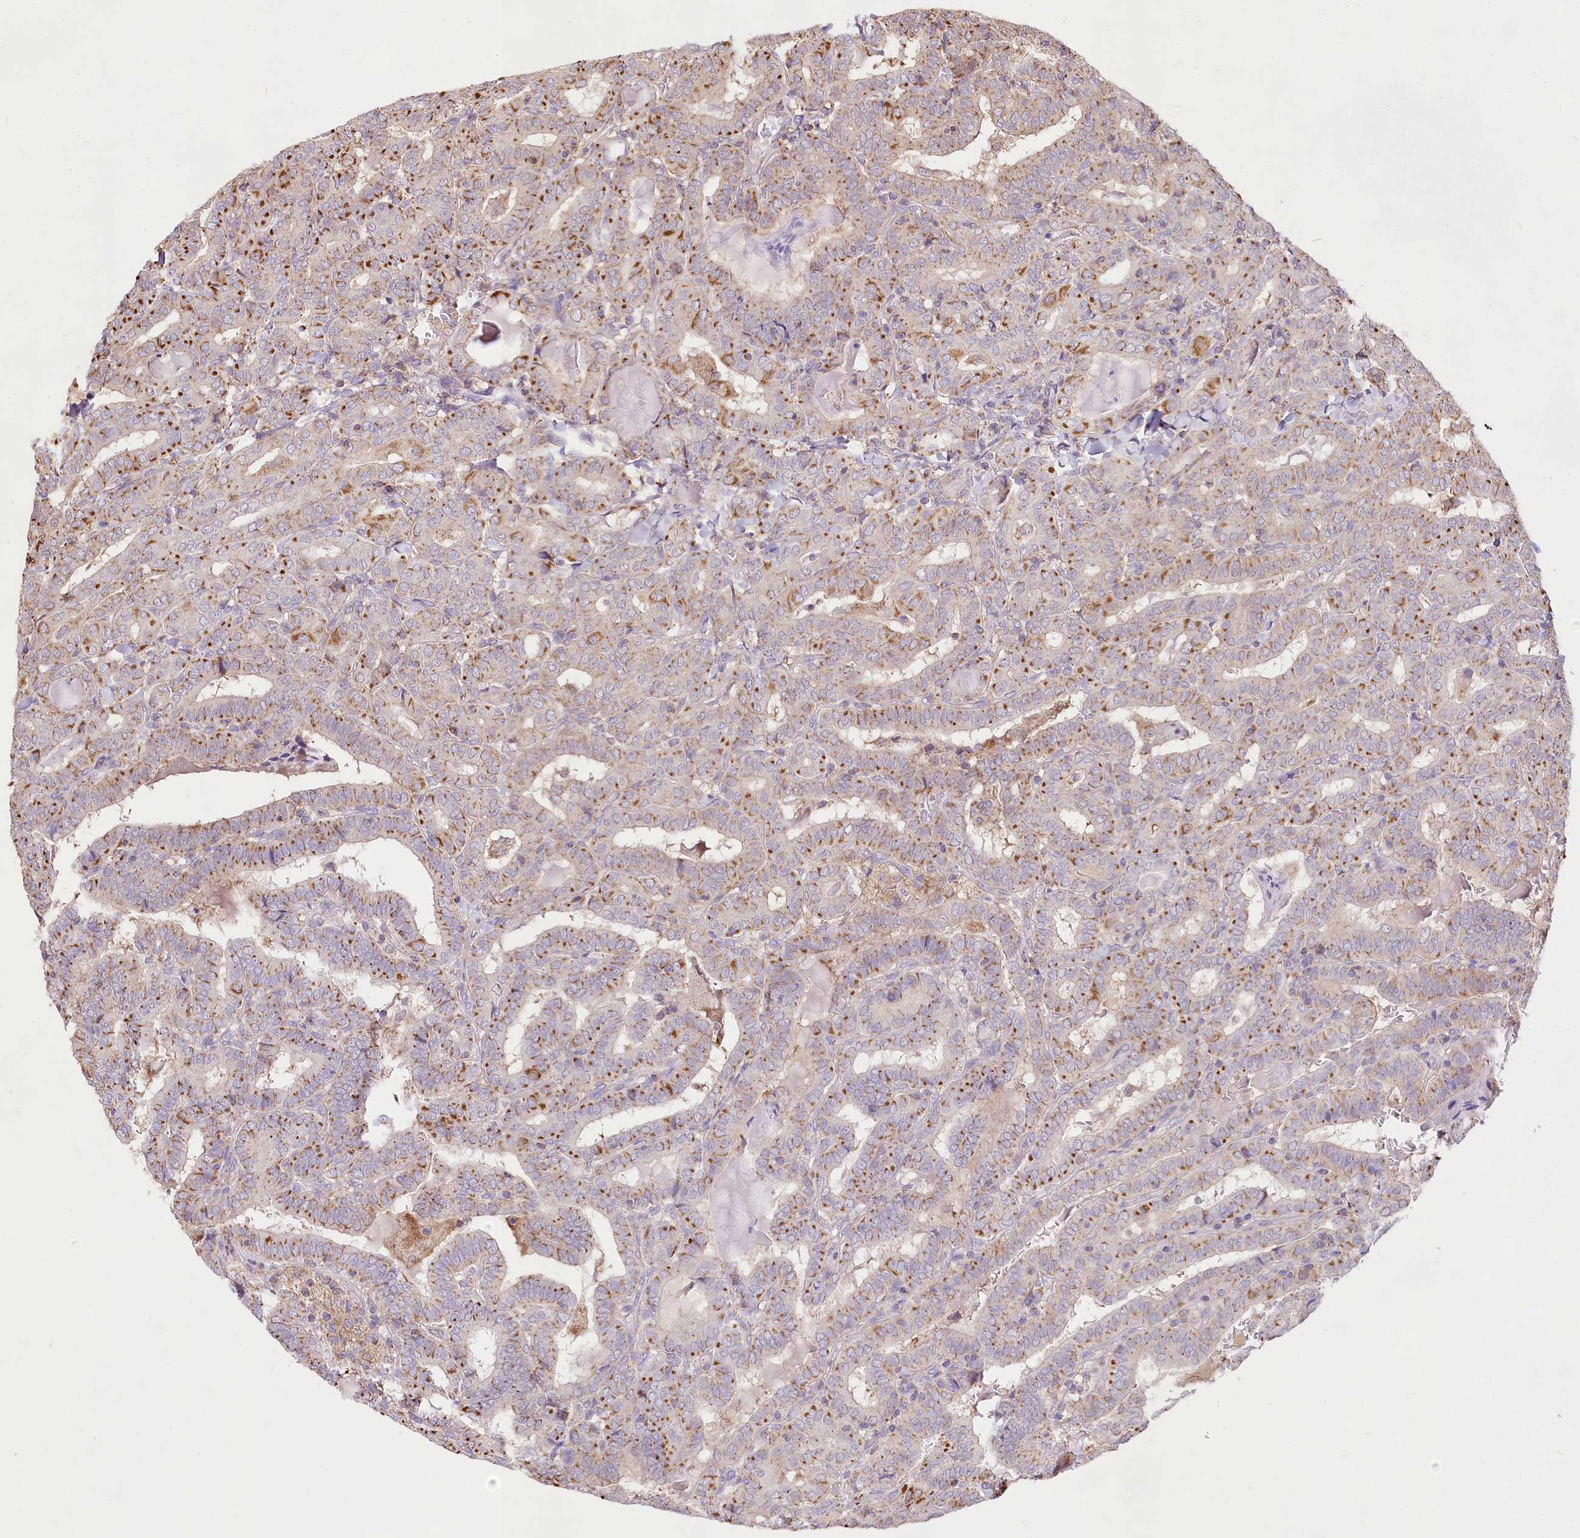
{"staining": {"intensity": "moderate", "quantity": ">75%", "location": "cytoplasmic/membranous"}, "tissue": "thyroid cancer", "cell_type": "Tumor cells", "image_type": "cancer", "snomed": [{"axis": "morphology", "description": "Papillary adenocarcinoma, NOS"}, {"axis": "topography", "description": "Thyroid gland"}], "caption": "Protein staining by immunohistochemistry reveals moderate cytoplasmic/membranous expression in about >75% of tumor cells in papillary adenocarcinoma (thyroid). (DAB IHC, brown staining for protein, blue staining for nuclei).", "gene": "TASOR2", "patient": {"sex": "female", "age": 72}}